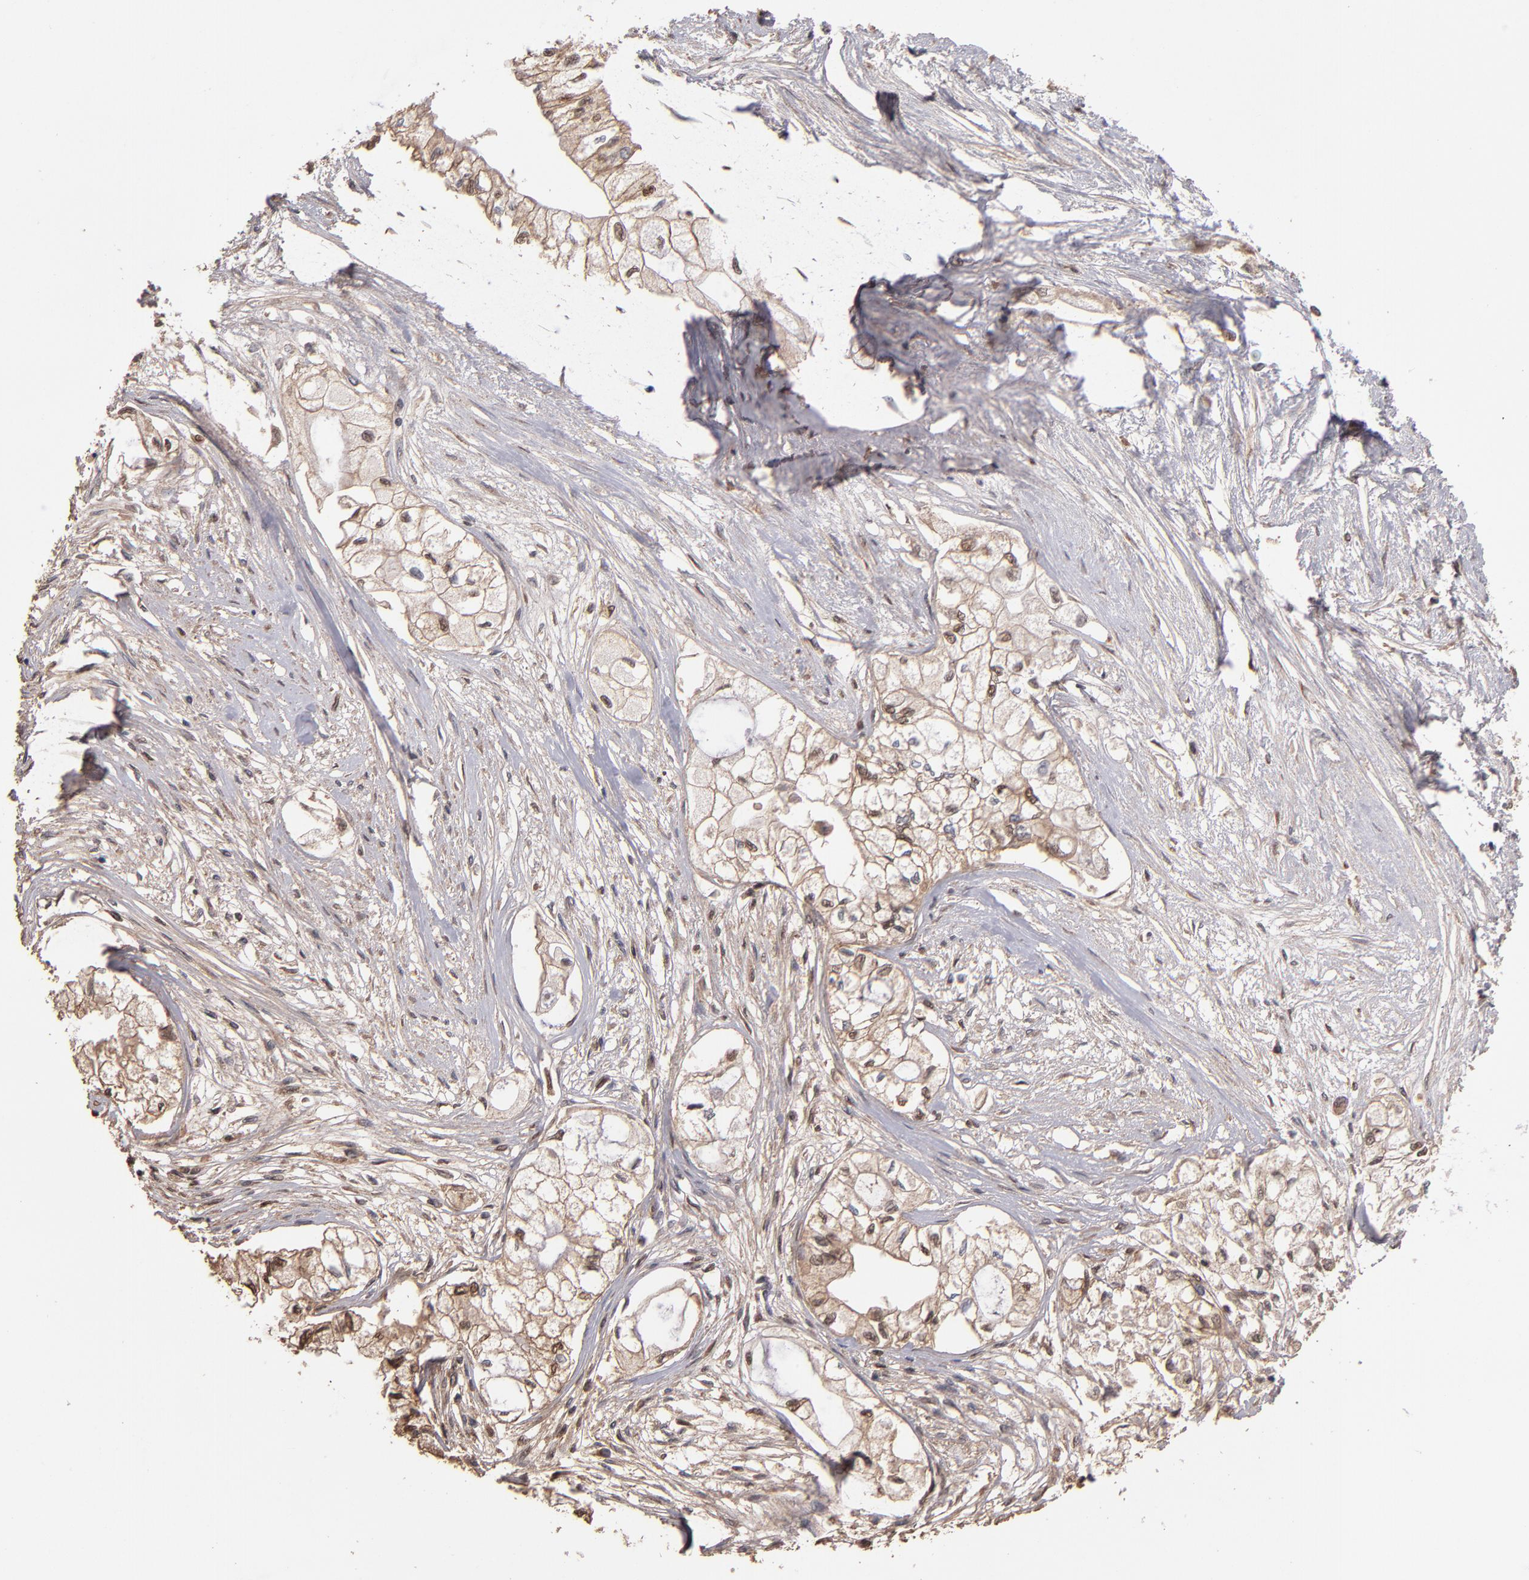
{"staining": {"intensity": "weak", "quantity": ">75%", "location": "cytoplasmic/membranous,nuclear"}, "tissue": "pancreatic cancer", "cell_type": "Tumor cells", "image_type": "cancer", "snomed": [{"axis": "morphology", "description": "Adenocarcinoma, NOS"}, {"axis": "topography", "description": "Pancreas"}], "caption": "Immunohistochemistry histopathology image of neoplastic tissue: human adenocarcinoma (pancreatic) stained using immunohistochemistry shows low levels of weak protein expression localized specifically in the cytoplasmic/membranous and nuclear of tumor cells, appearing as a cytoplasmic/membranous and nuclear brown color.", "gene": "EAPP", "patient": {"sex": "male", "age": 79}}